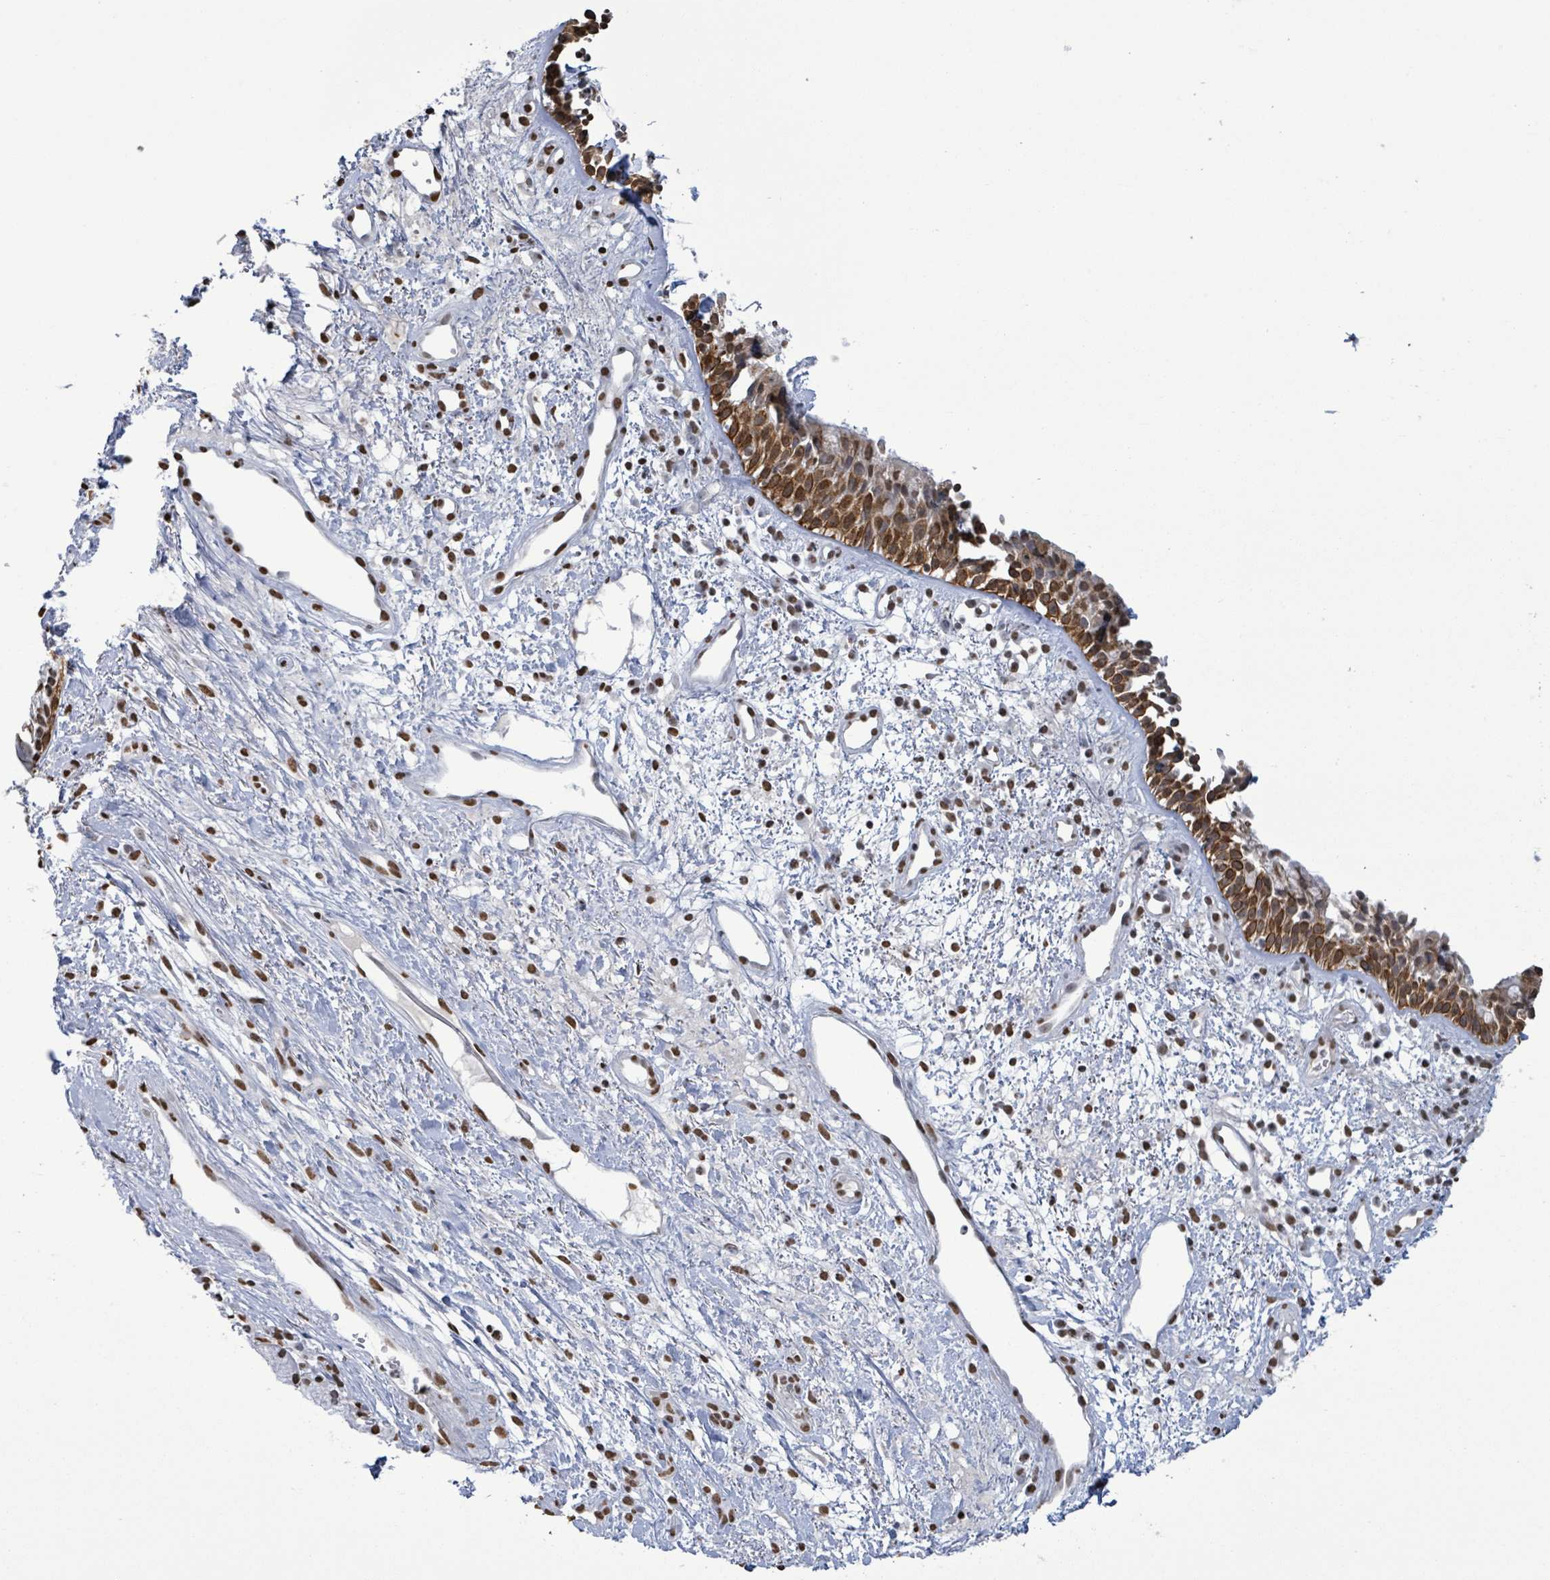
{"staining": {"intensity": "strong", "quantity": ">75%", "location": "cytoplasmic/membranous"}, "tissue": "nasopharynx", "cell_type": "Respiratory epithelial cells", "image_type": "normal", "snomed": [{"axis": "morphology", "description": "Normal tissue, NOS"}, {"axis": "topography", "description": "Cartilage tissue"}, {"axis": "topography", "description": "Nasopharynx"}, {"axis": "topography", "description": "Thyroid gland"}], "caption": "This is an image of IHC staining of benign nasopharynx, which shows strong positivity in the cytoplasmic/membranous of respiratory epithelial cells.", "gene": "SAMD14", "patient": {"sex": "male", "age": 63}}